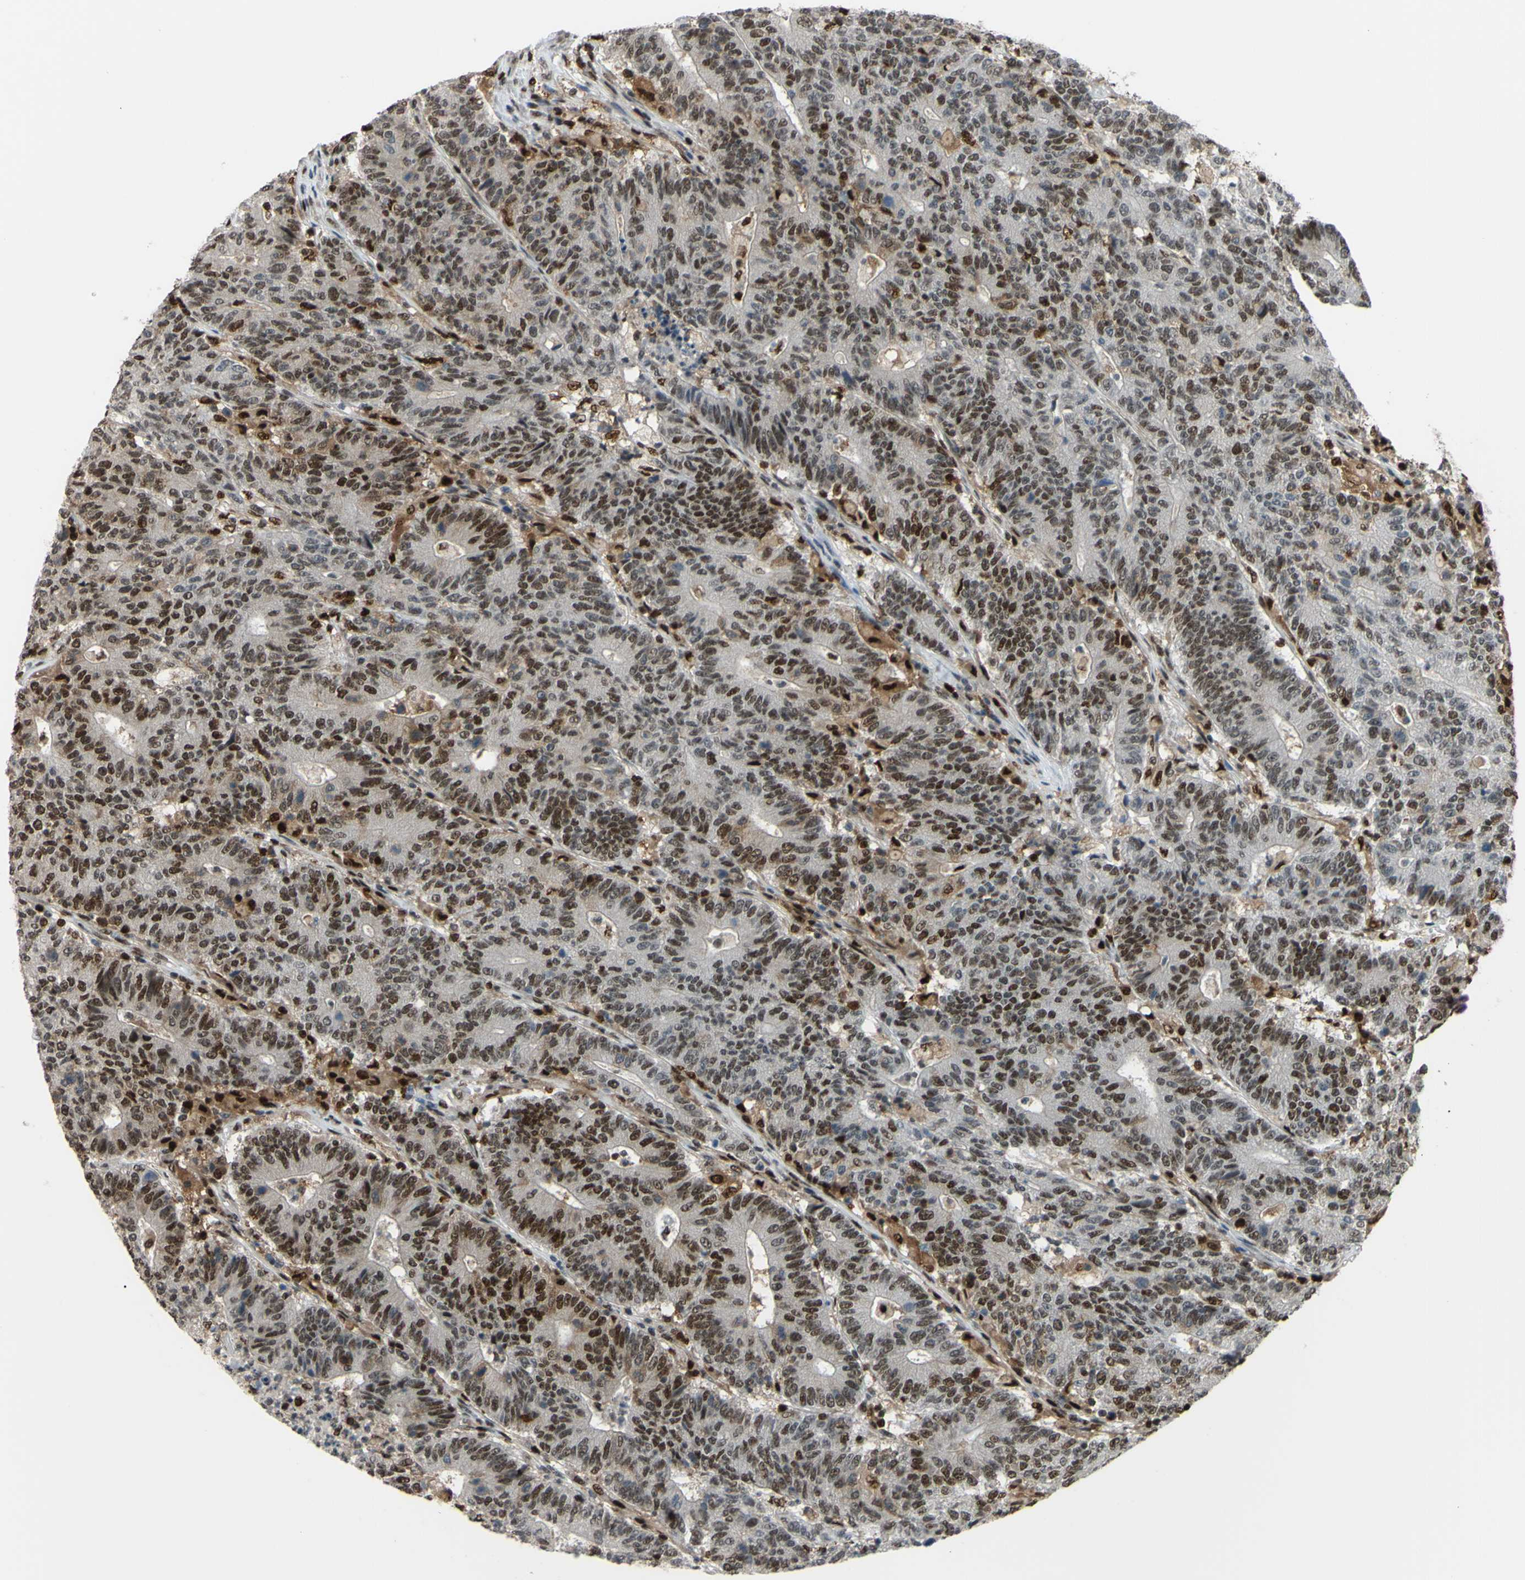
{"staining": {"intensity": "moderate", "quantity": ">75%", "location": "cytoplasmic/membranous,nuclear"}, "tissue": "colorectal cancer", "cell_type": "Tumor cells", "image_type": "cancer", "snomed": [{"axis": "morphology", "description": "Normal tissue, NOS"}, {"axis": "morphology", "description": "Adenocarcinoma, NOS"}, {"axis": "topography", "description": "Colon"}], "caption": "Colorectal cancer stained with DAB (3,3'-diaminobenzidine) immunohistochemistry (IHC) exhibits medium levels of moderate cytoplasmic/membranous and nuclear staining in about >75% of tumor cells. (Stains: DAB in brown, nuclei in blue, Microscopy: brightfield microscopy at high magnification).", "gene": "FKBP5", "patient": {"sex": "female", "age": 75}}